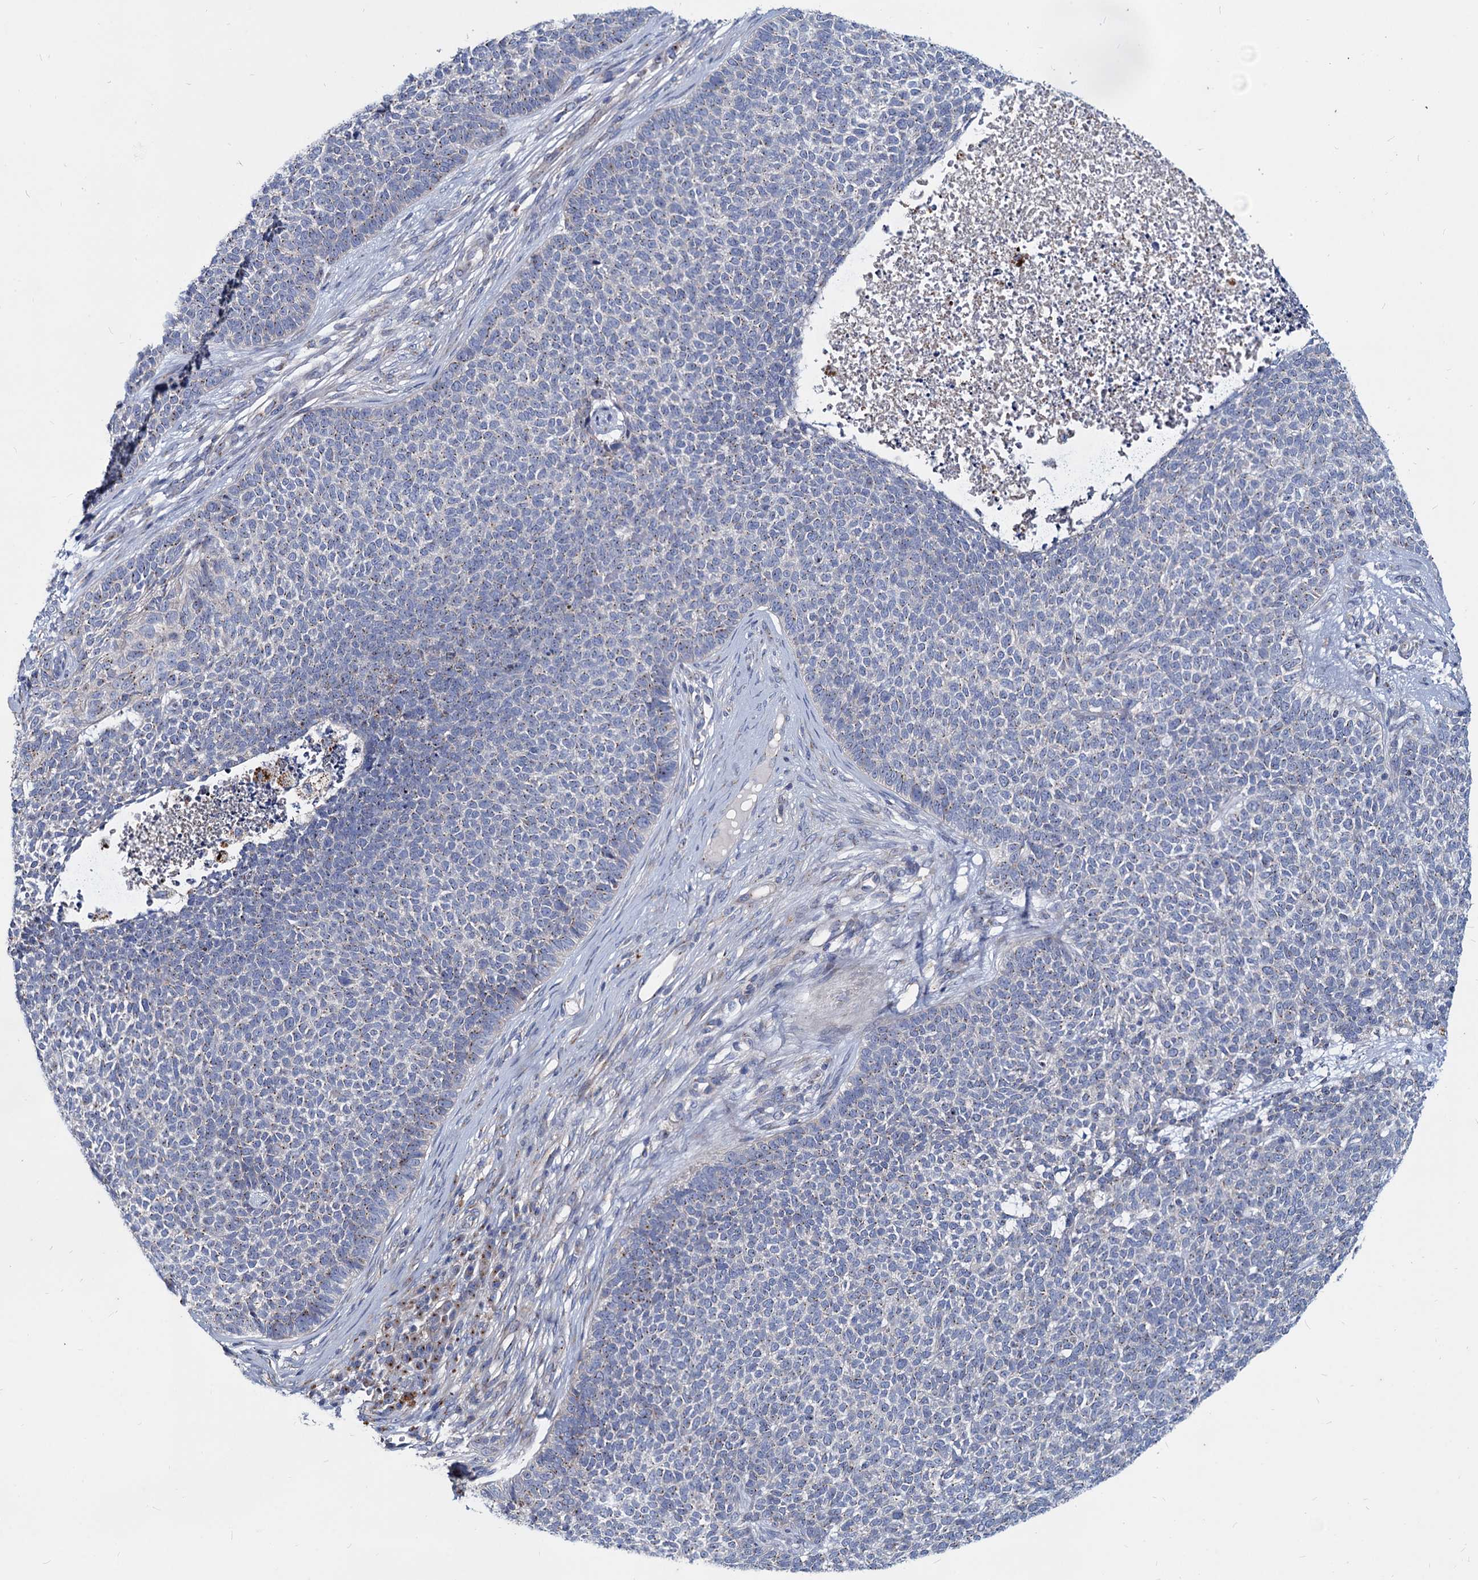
{"staining": {"intensity": "negative", "quantity": "none", "location": "none"}, "tissue": "skin cancer", "cell_type": "Tumor cells", "image_type": "cancer", "snomed": [{"axis": "morphology", "description": "Basal cell carcinoma"}, {"axis": "topography", "description": "Skin"}], "caption": "The IHC image has no significant positivity in tumor cells of skin cancer (basal cell carcinoma) tissue. (DAB IHC visualized using brightfield microscopy, high magnification).", "gene": "AGBL4", "patient": {"sex": "female", "age": 84}}